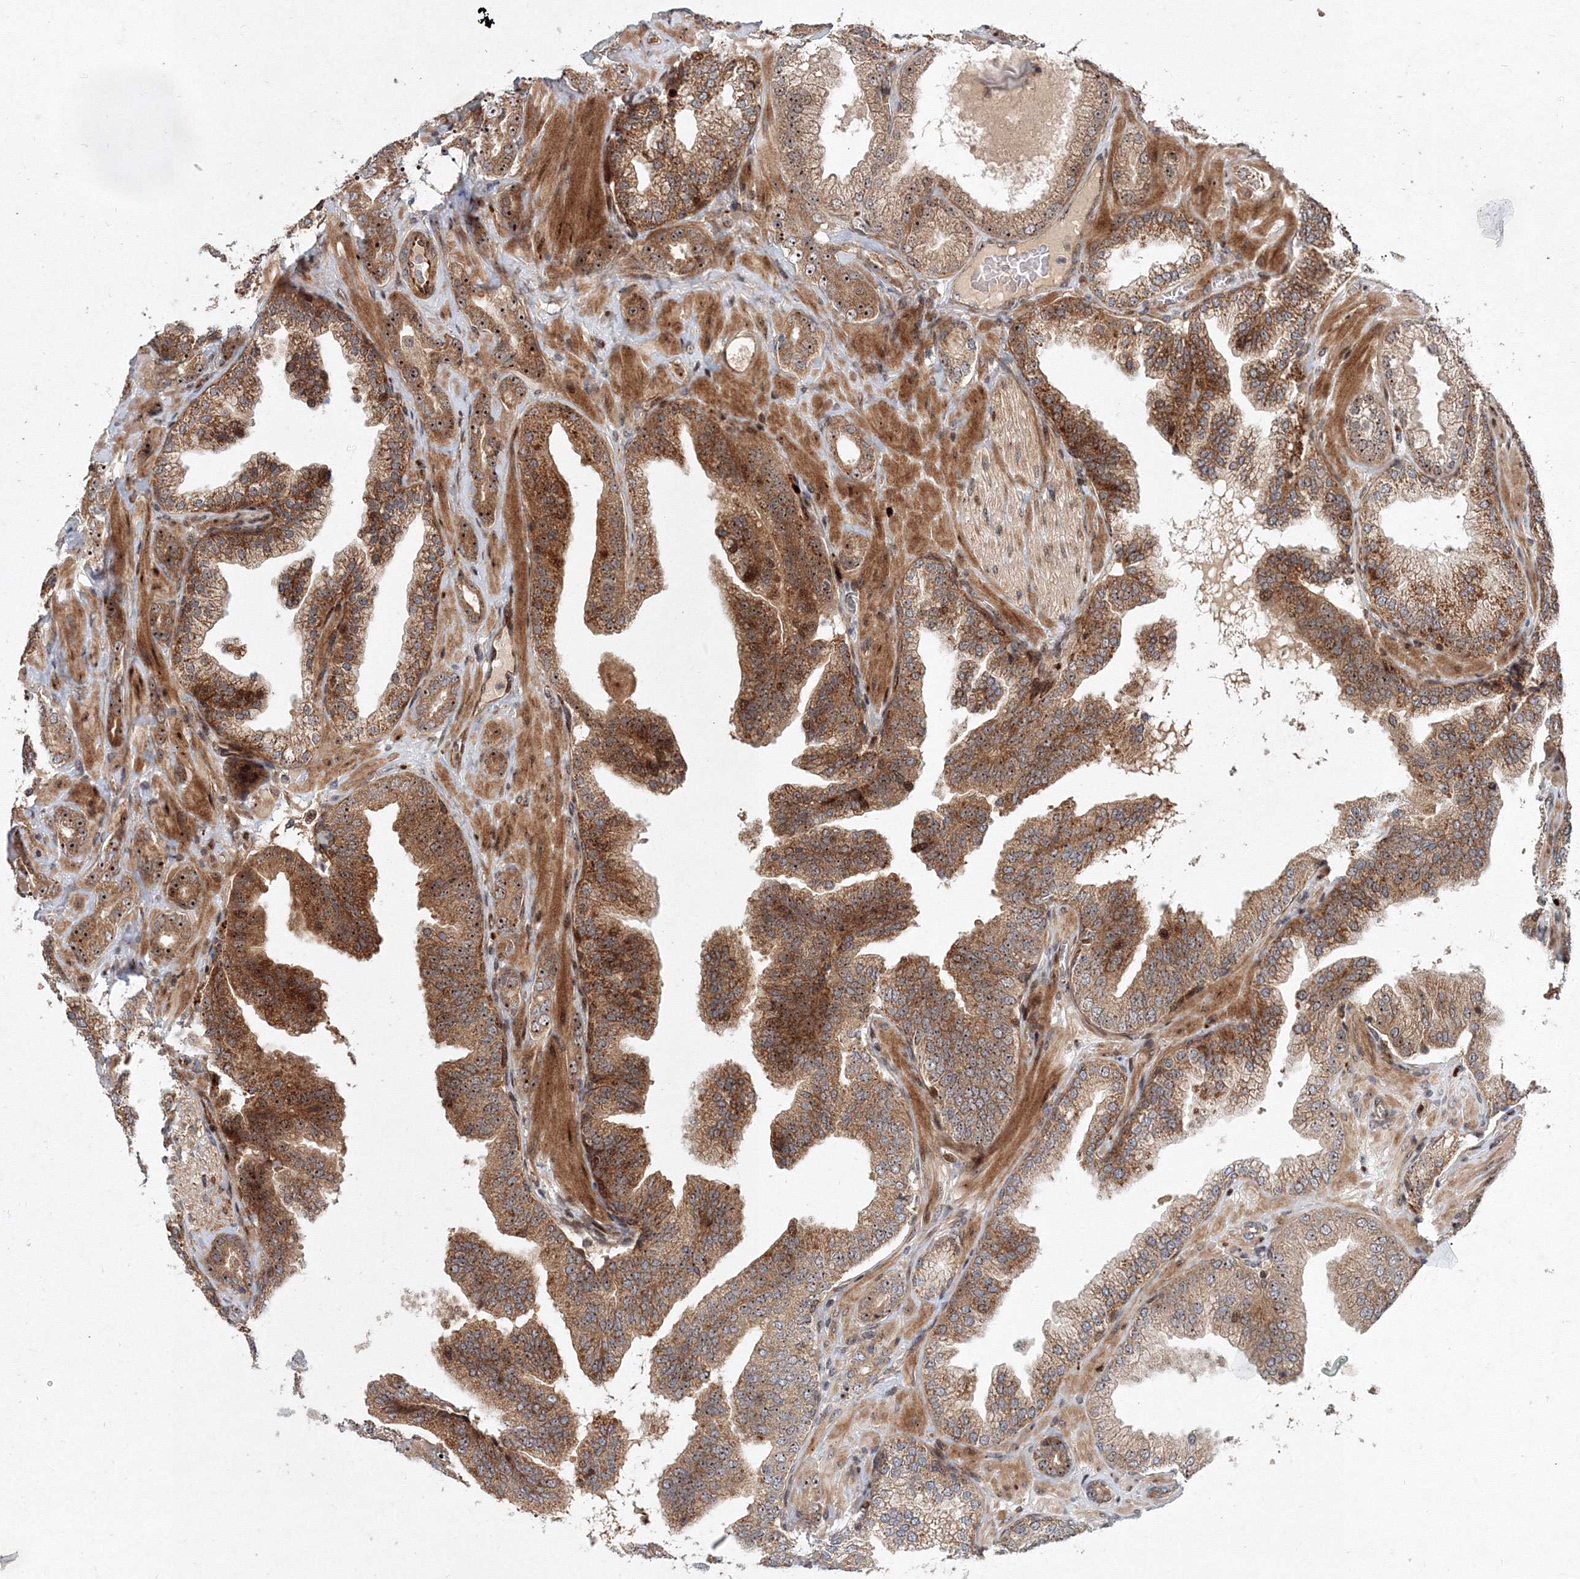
{"staining": {"intensity": "moderate", "quantity": ">75%", "location": "cytoplasmic/membranous,nuclear"}, "tissue": "prostate cancer", "cell_type": "Tumor cells", "image_type": "cancer", "snomed": [{"axis": "morphology", "description": "Adenocarcinoma, High grade"}, {"axis": "topography", "description": "Prostate"}], "caption": "Moderate cytoplasmic/membranous and nuclear staining is present in approximately >75% of tumor cells in prostate cancer.", "gene": "ANKAR", "patient": {"sex": "male", "age": 58}}